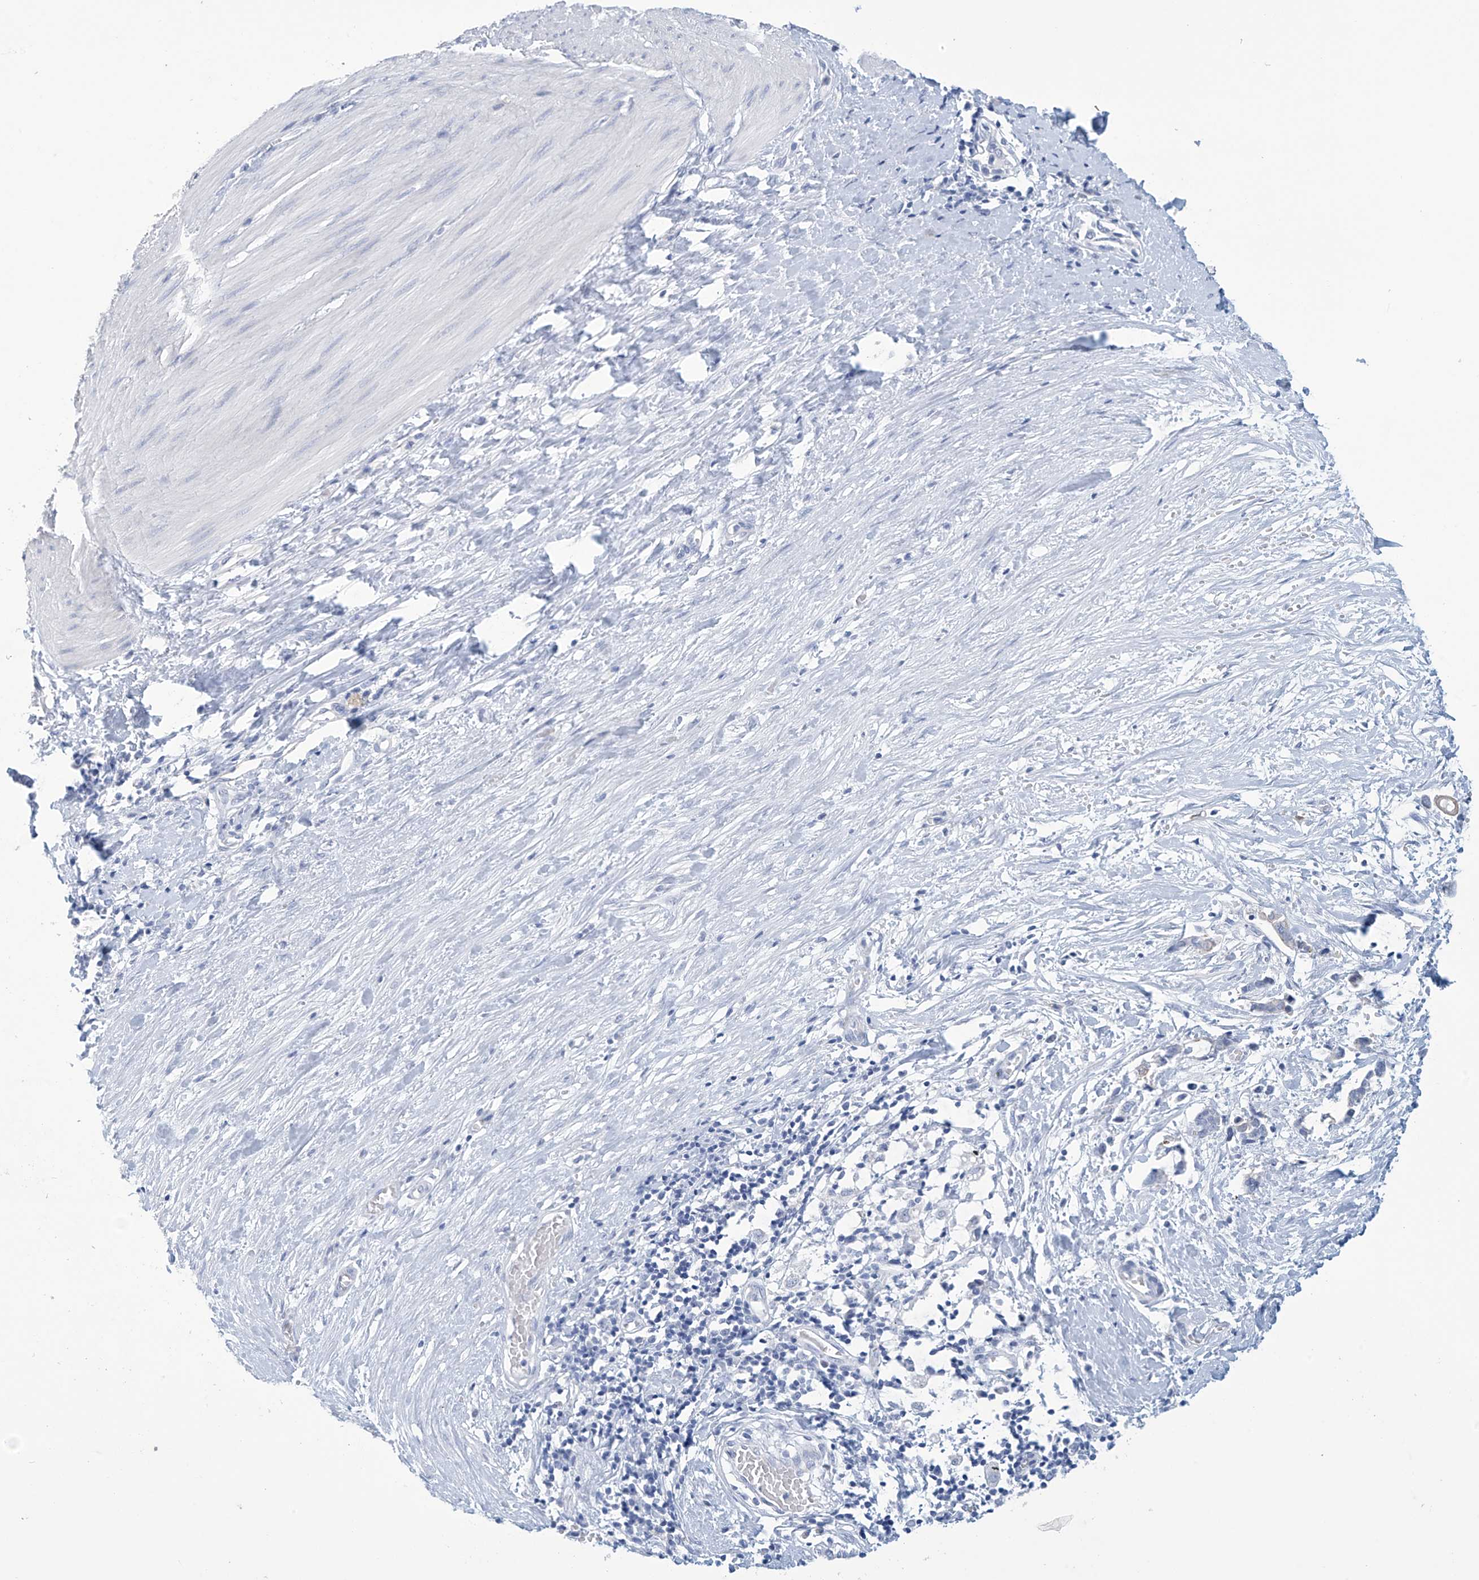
{"staining": {"intensity": "negative", "quantity": "none", "location": "none"}, "tissue": "smooth muscle", "cell_type": "Smooth muscle cells", "image_type": "normal", "snomed": [{"axis": "morphology", "description": "Normal tissue, NOS"}, {"axis": "morphology", "description": "Adenocarcinoma, NOS"}, {"axis": "topography", "description": "Colon"}, {"axis": "topography", "description": "Peripheral nerve tissue"}], "caption": "Protein analysis of unremarkable smooth muscle demonstrates no significant staining in smooth muscle cells. (DAB (3,3'-diaminobenzidine) IHC with hematoxylin counter stain).", "gene": "DSP", "patient": {"sex": "male", "age": 14}}